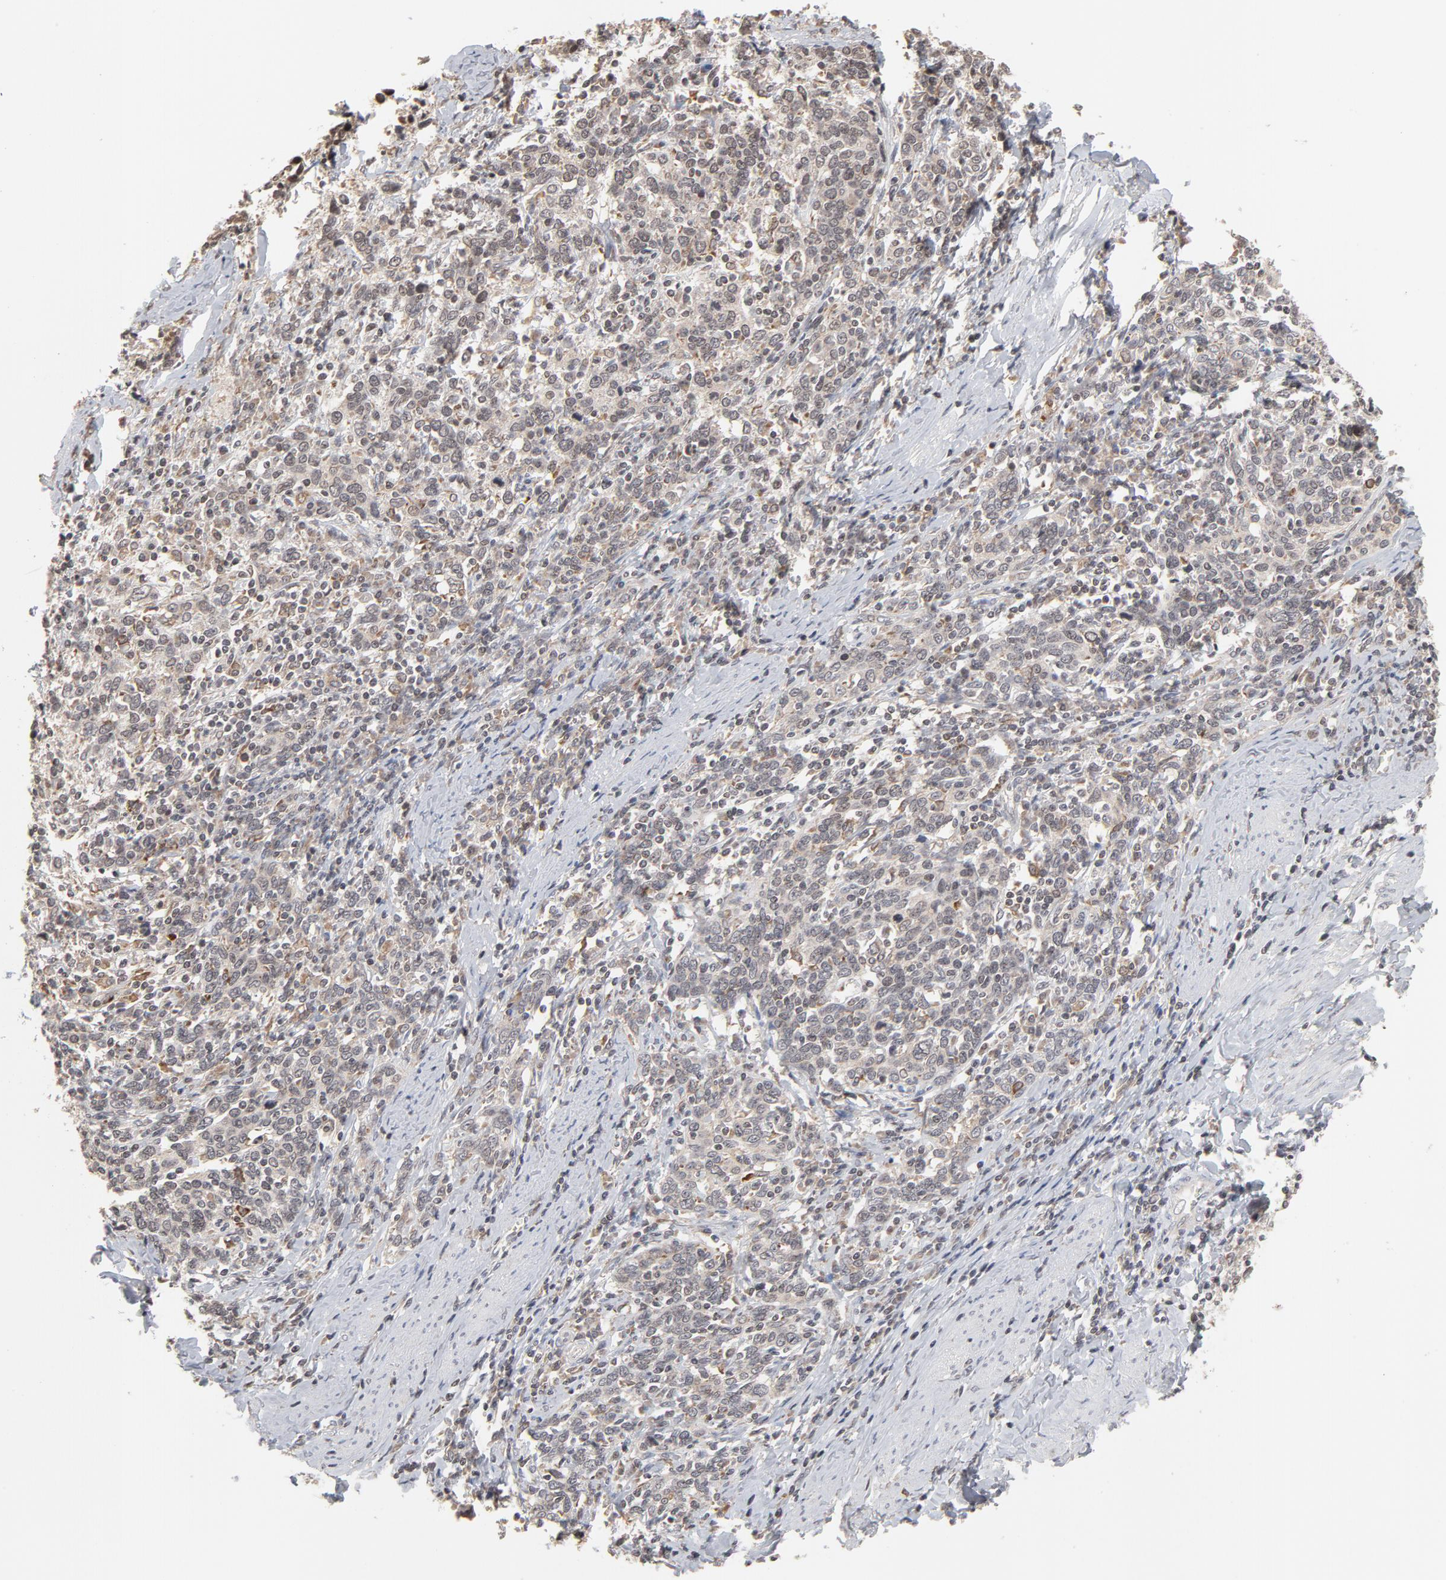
{"staining": {"intensity": "weak", "quantity": ">75%", "location": "cytoplasmic/membranous"}, "tissue": "cervical cancer", "cell_type": "Tumor cells", "image_type": "cancer", "snomed": [{"axis": "morphology", "description": "Squamous cell carcinoma, NOS"}, {"axis": "topography", "description": "Cervix"}], "caption": "Immunohistochemistry (IHC) of human cervical cancer (squamous cell carcinoma) shows low levels of weak cytoplasmic/membranous staining in about >75% of tumor cells. The protein is shown in brown color, while the nuclei are stained blue.", "gene": "ARIH1", "patient": {"sex": "female", "age": 41}}